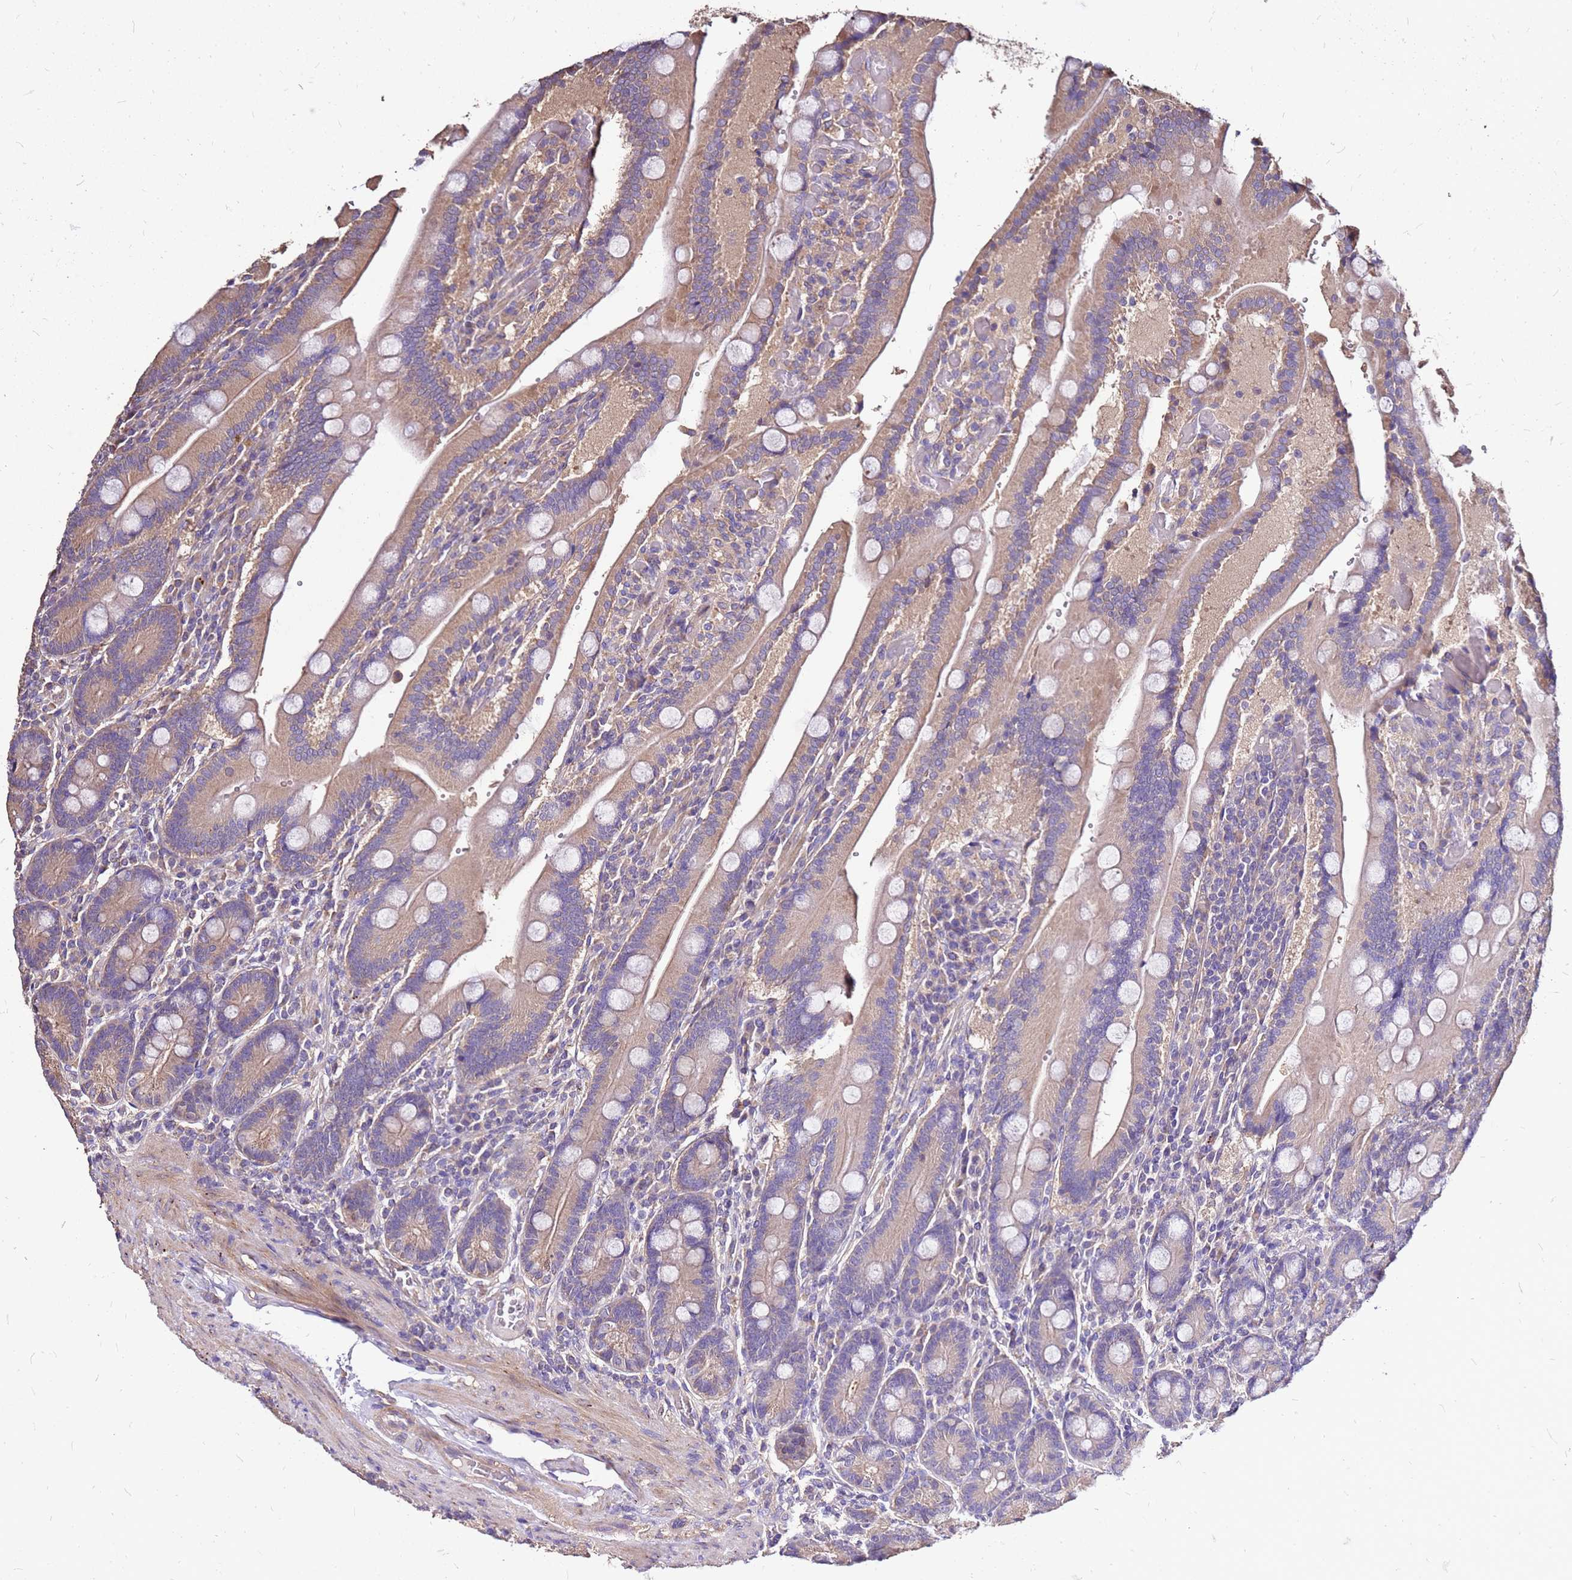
{"staining": {"intensity": "moderate", "quantity": "25%-75%", "location": "cytoplasmic/membranous"}, "tissue": "duodenum", "cell_type": "Glandular cells", "image_type": "normal", "snomed": [{"axis": "morphology", "description": "Normal tissue, NOS"}, {"axis": "topography", "description": "Duodenum"}], "caption": "This photomicrograph reveals immunohistochemistry staining of benign duodenum, with medium moderate cytoplasmic/membranous expression in approximately 25%-75% of glandular cells.", "gene": "EXD3", "patient": {"sex": "female", "age": 62}}